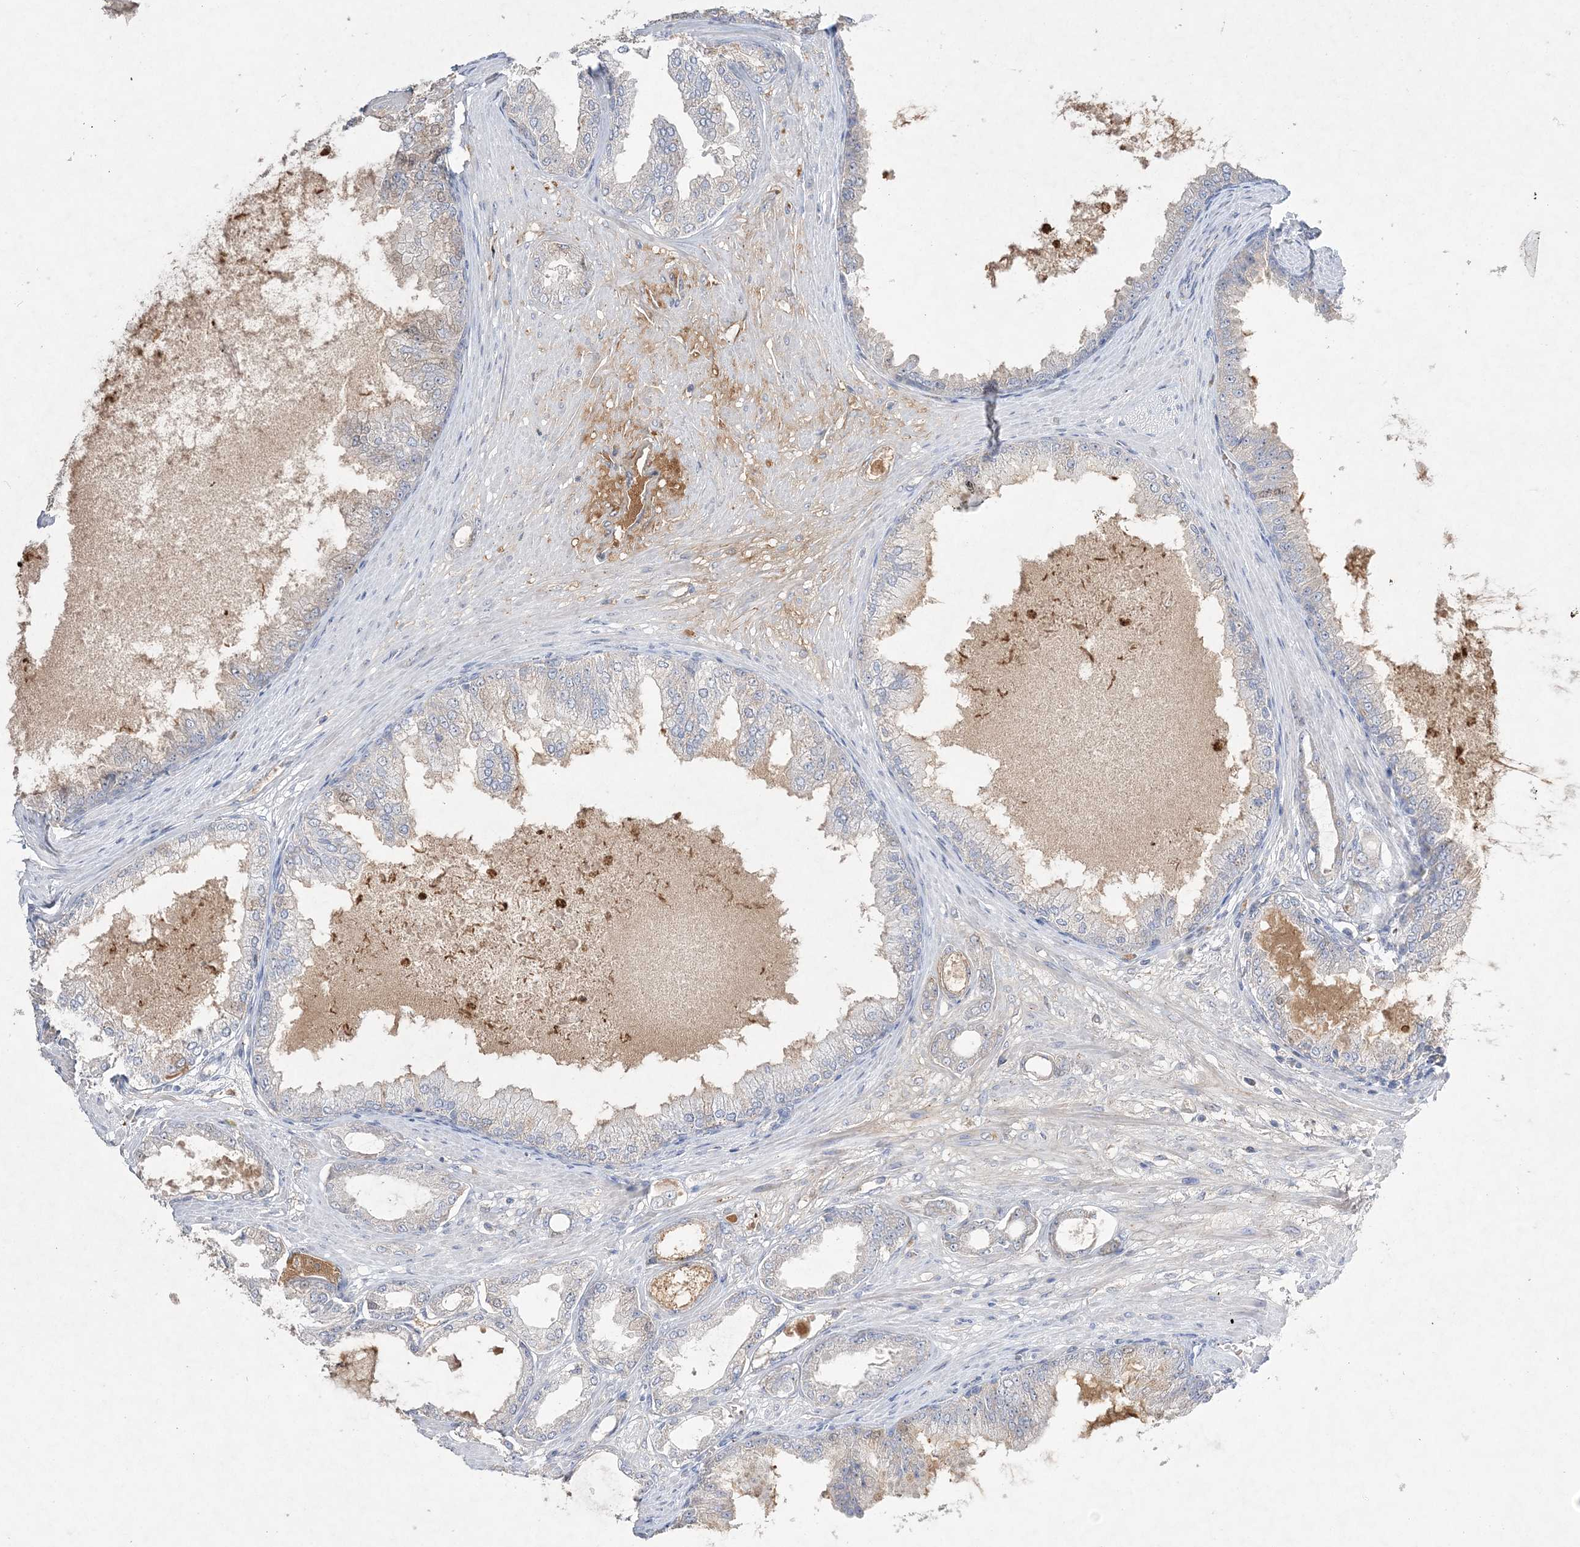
{"staining": {"intensity": "negative", "quantity": "none", "location": "none"}, "tissue": "prostate cancer", "cell_type": "Tumor cells", "image_type": "cancer", "snomed": [{"axis": "morphology", "description": "Adenocarcinoma, Low grade"}, {"axis": "topography", "description": "Prostate"}], "caption": "Micrograph shows no significant protein expression in tumor cells of prostate low-grade adenocarcinoma.", "gene": "NOP16", "patient": {"sex": "male", "age": 63}}